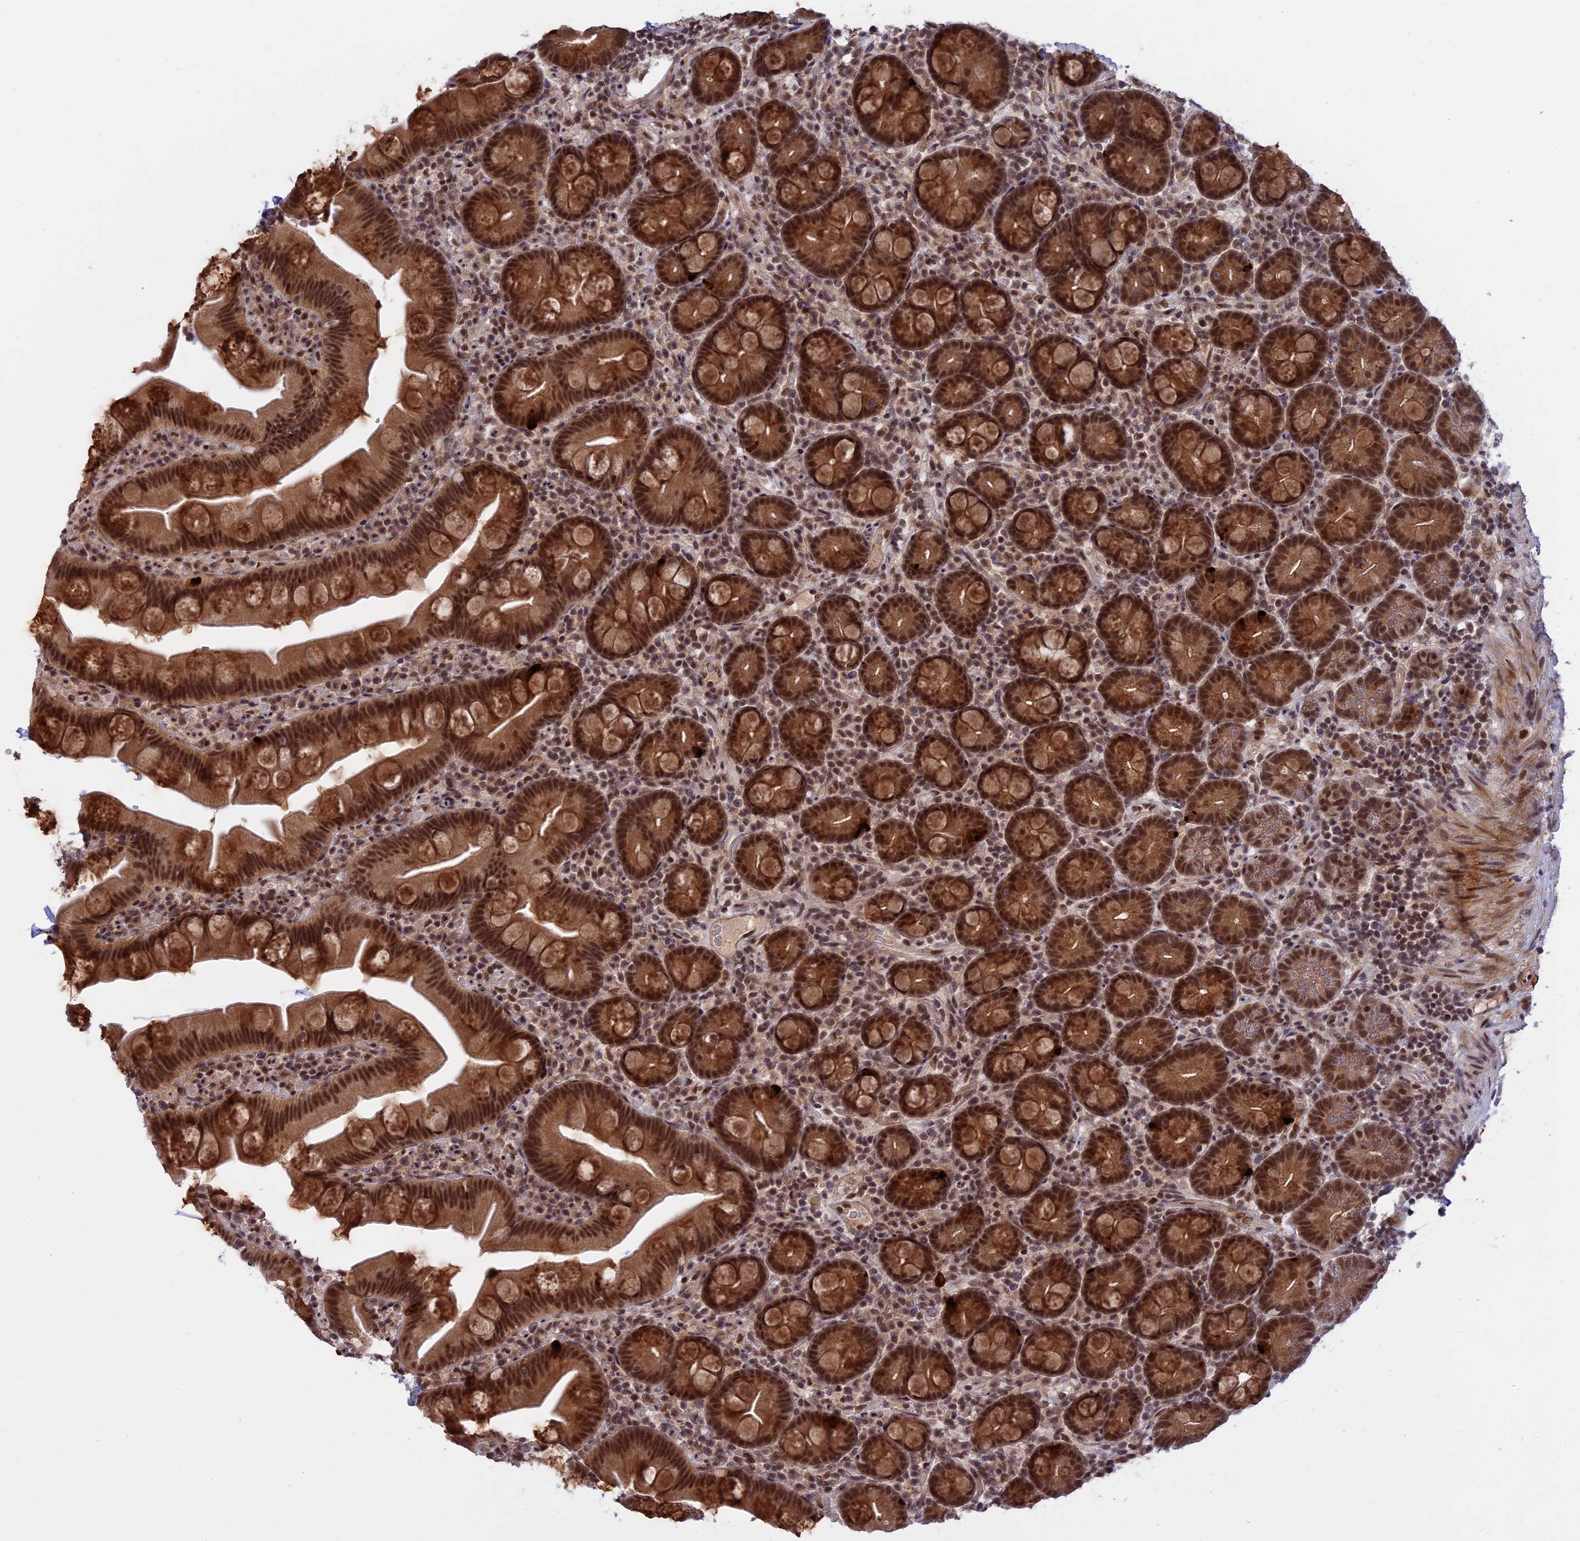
{"staining": {"intensity": "strong", "quantity": ">75%", "location": "cytoplasmic/membranous,nuclear"}, "tissue": "small intestine", "cell_type": "Glandular cells", "image_type": "normal", "snomed": [{"axis": "morphology", "description": "Normal tissue, NOS"}, {"axis": "topography", "description": "Small intestine"}], "caption": "This is a photomicrograph of immunohistochemistry staining of unremarkable small intestine, which shows strong positivity in the cytoplasmic/membranous,nuclear of glandular cells.", "gene": "POLR2C", "patient": {"sex": "female", "age": 68}}